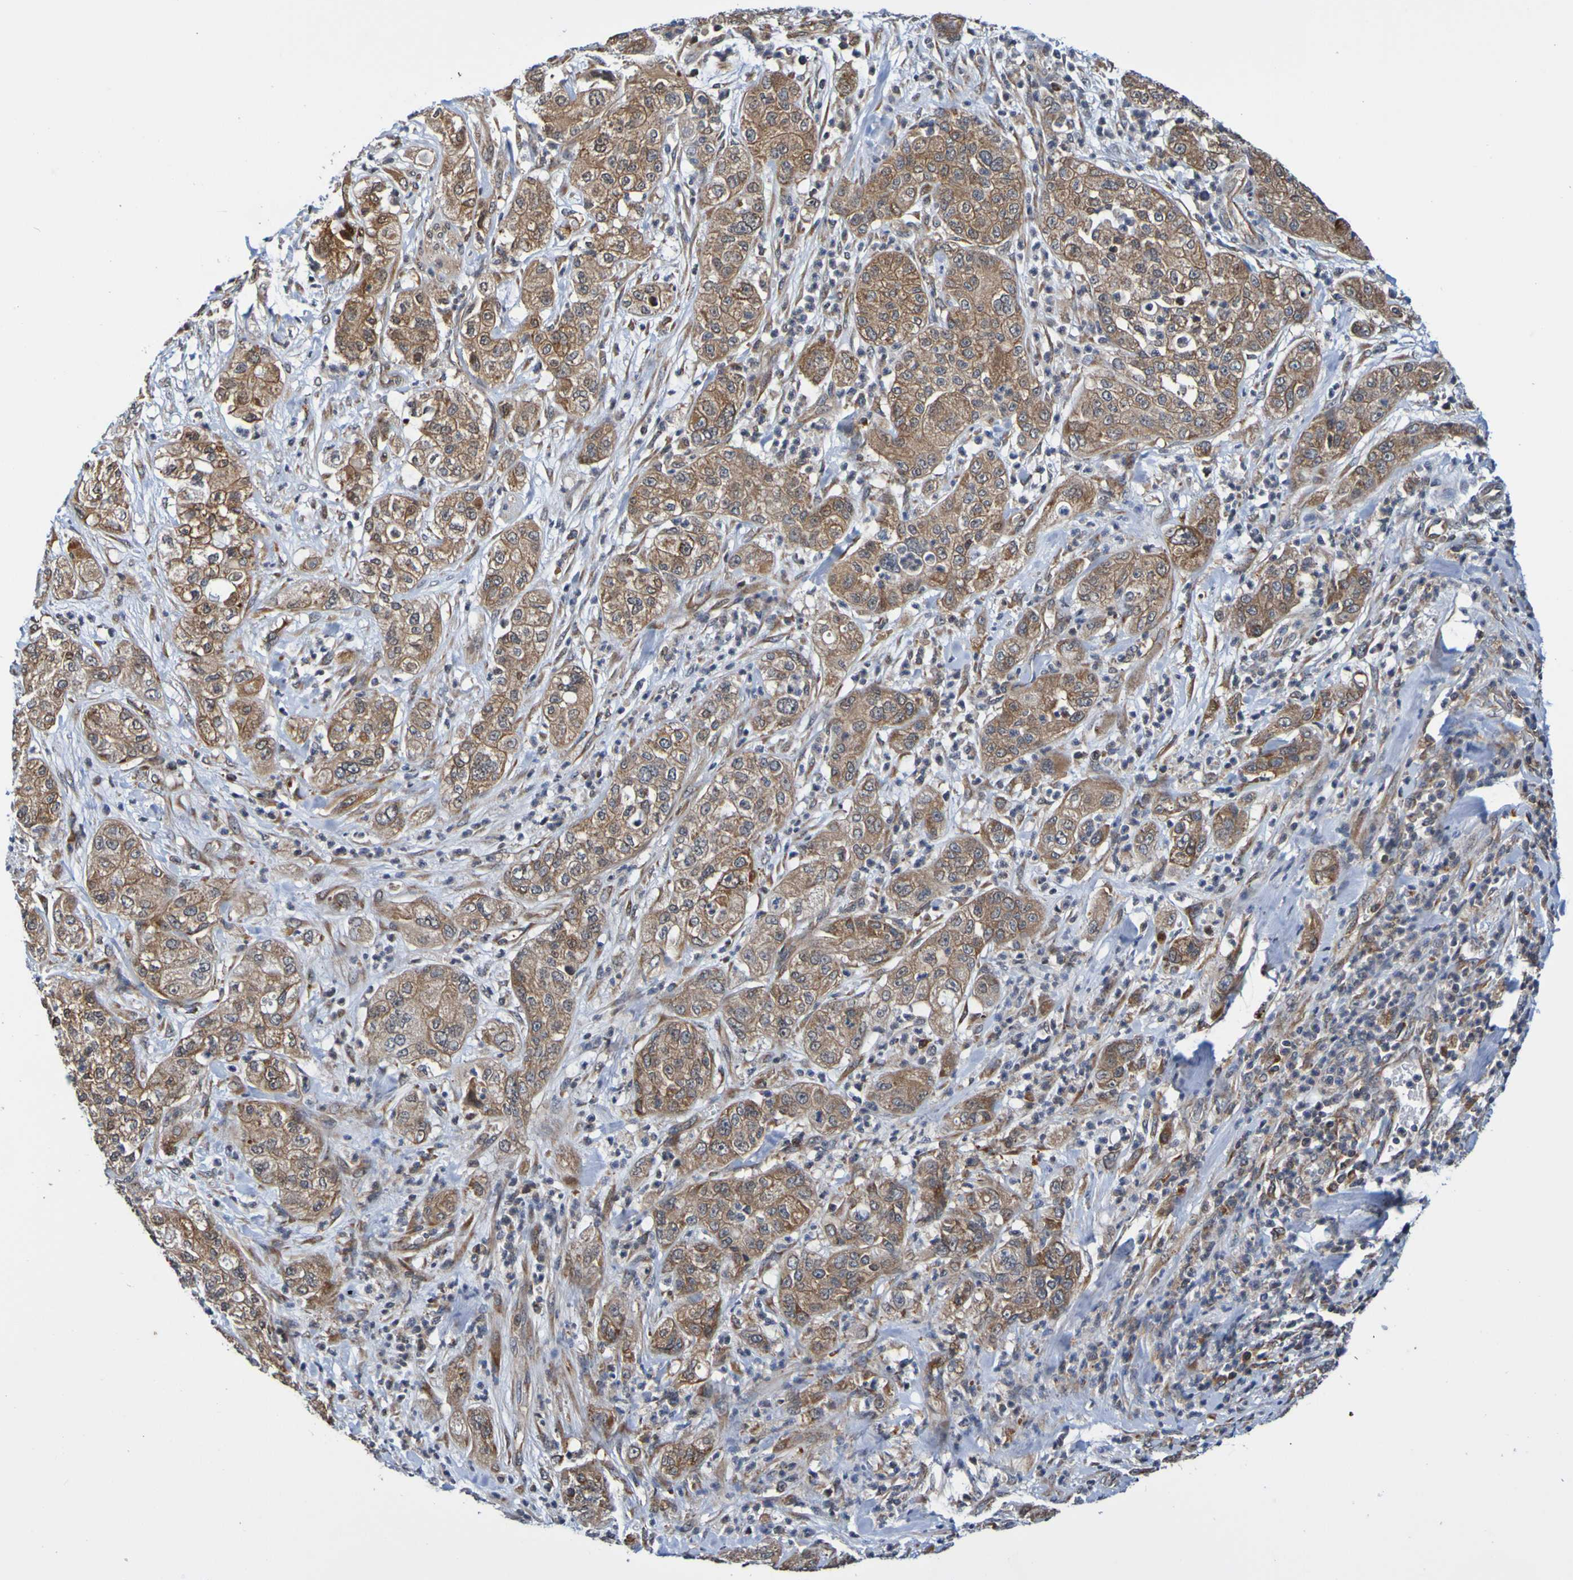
{"staining": {"intensity": "moderate", "quantity": ">75%", "location": "cytoplasmic/membranous"}, "tissue": "pancreatic cancer", "cell_type": "Tumor cells", "image_type": "cancer", "snomed": [{"axis": "morphology", "description": "Adenocarcinoma, NOS"}, {"axis": "topography", "description": "Pancreas"}], "caption": "The micrograph shows staining of adenocarcinoma (pancreatic), revealing moderate cytoplasmic/membranous protein staining (brown color) within tumor cells. The staining was performed using DAB, with brown indicating positive protein expression. Nuclei are stained blue with hematoxylin.", "gene": "AXIN1", "patient": {"sex": "female", "age": 78}}